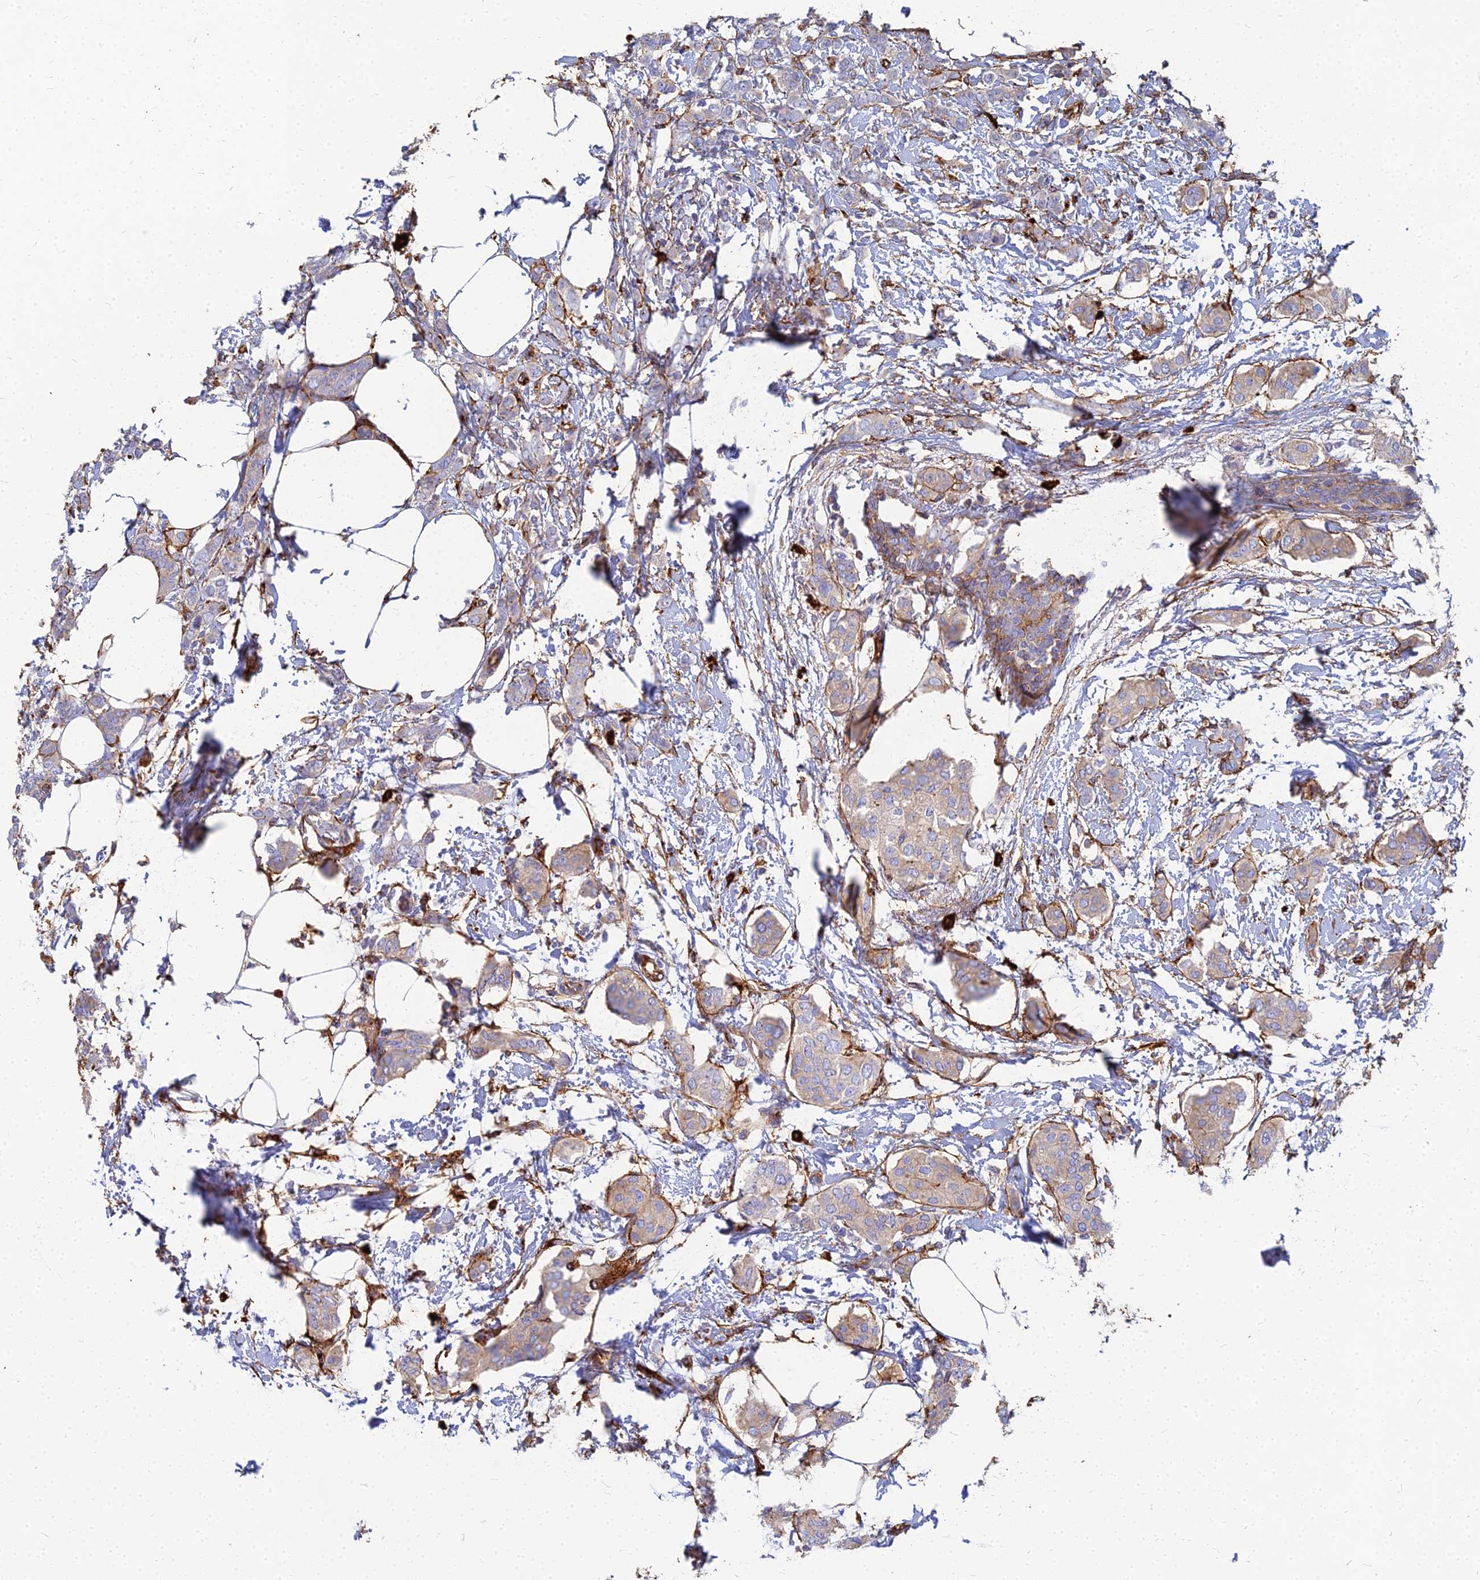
{"staining": {"intensity": "weak", "quantity": ">75%", "location": "cytoplasmic/membranous"}, "tissue": "breast cancer", "cell_type": "Tumor cells", "image_type": "cancer", "snomed": [{"axis": "morphology", "description": "Duct carcinoma"}, {"axis": "topography", "description": "Breast"}], "caption": "Immunohistochemistry histopathology image of neoplastic tissue: human invasive ductal carcinoma (breast) stained using IHC exhibits low levels of weak protein expression localized specifically in the cytoplasmic/membranous of tumor cells, appearing as a cytoplasmic/membranous brown color.", "gene": "VAT1", "patient": {"sex": "female", "age": 72}}